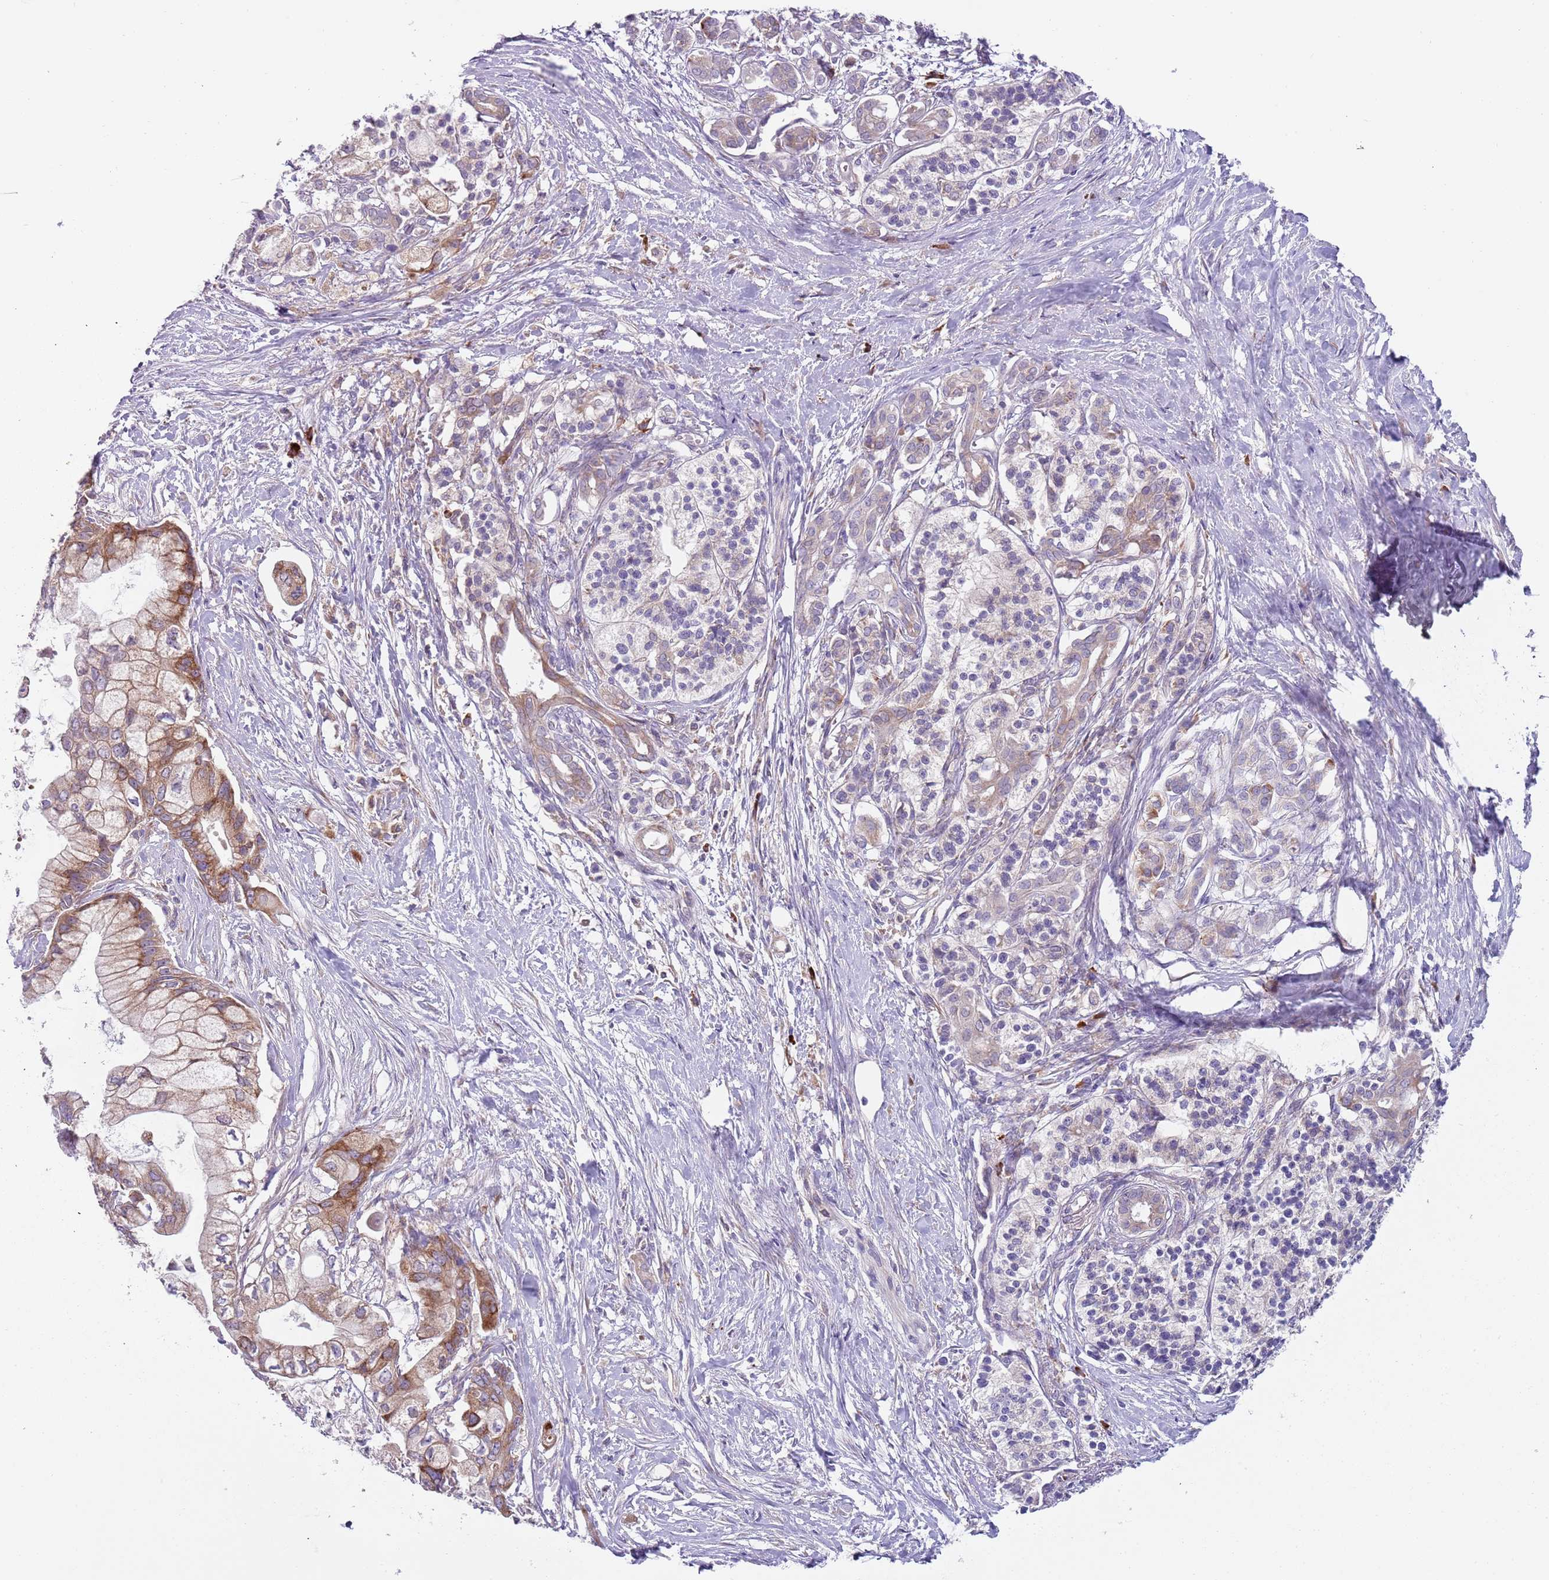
{"staining": {"intensity": "moderate", "quantity": ">75%", "location": "cytoplasmic/membranous"}, "tissue": "pancreatic cancer", "cell_type": "Tumor cells", "image_type": "cancer", "snomed": [{"axis": "morphology", "description": "Adenocarcinoma, NOS"}, {"axis": "topography", "description": "Pancreas"}], "caption": "Pancreatic cancer (adenocarcinoma) stained for a protein exhibits moderate cytoplasmic/membranous positivity in tumor cells.", "gene": "VWCE", "patient": {"sex": "male", "age": 68}}